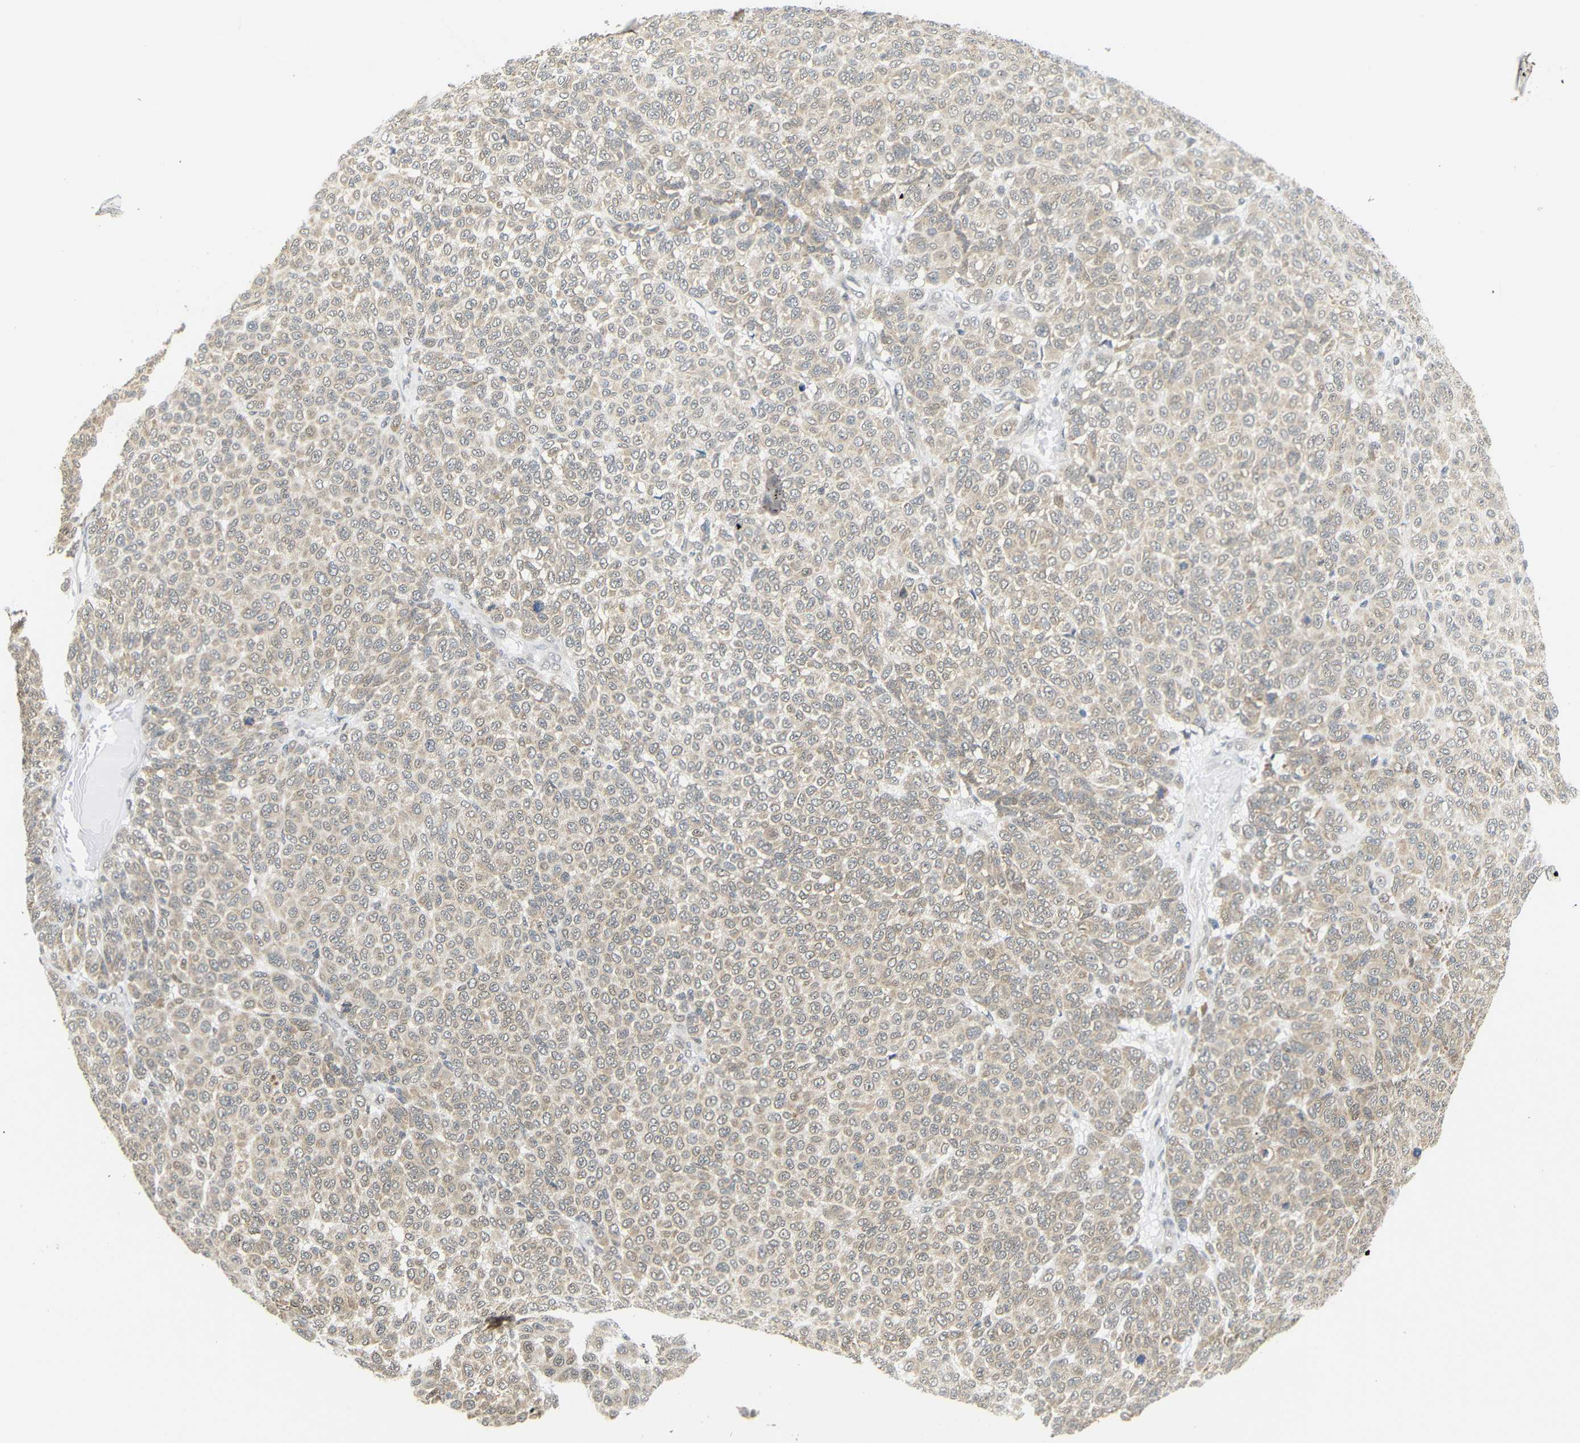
{"staining": {"intensity": "weak", "quantity": ">75%", "location": "cytoplasmic/membranous"}, "tissue": "melanoma", "cell_type": "Tumor cells", "image_type": "cancer", "snomed": [{"axis": "morphology", "description": "Malignant melanoma, NOS"}, {"axis": "topography", "description": "Skin"}], "caption": "About >75% of tumor cells in melanoma demonstrate weak cytoplasmic/membranous protein positivity as visualized by brown immunohistochemical staining.", "gene": "GJA5", "patient": {"sex": "male", "age": 59}}